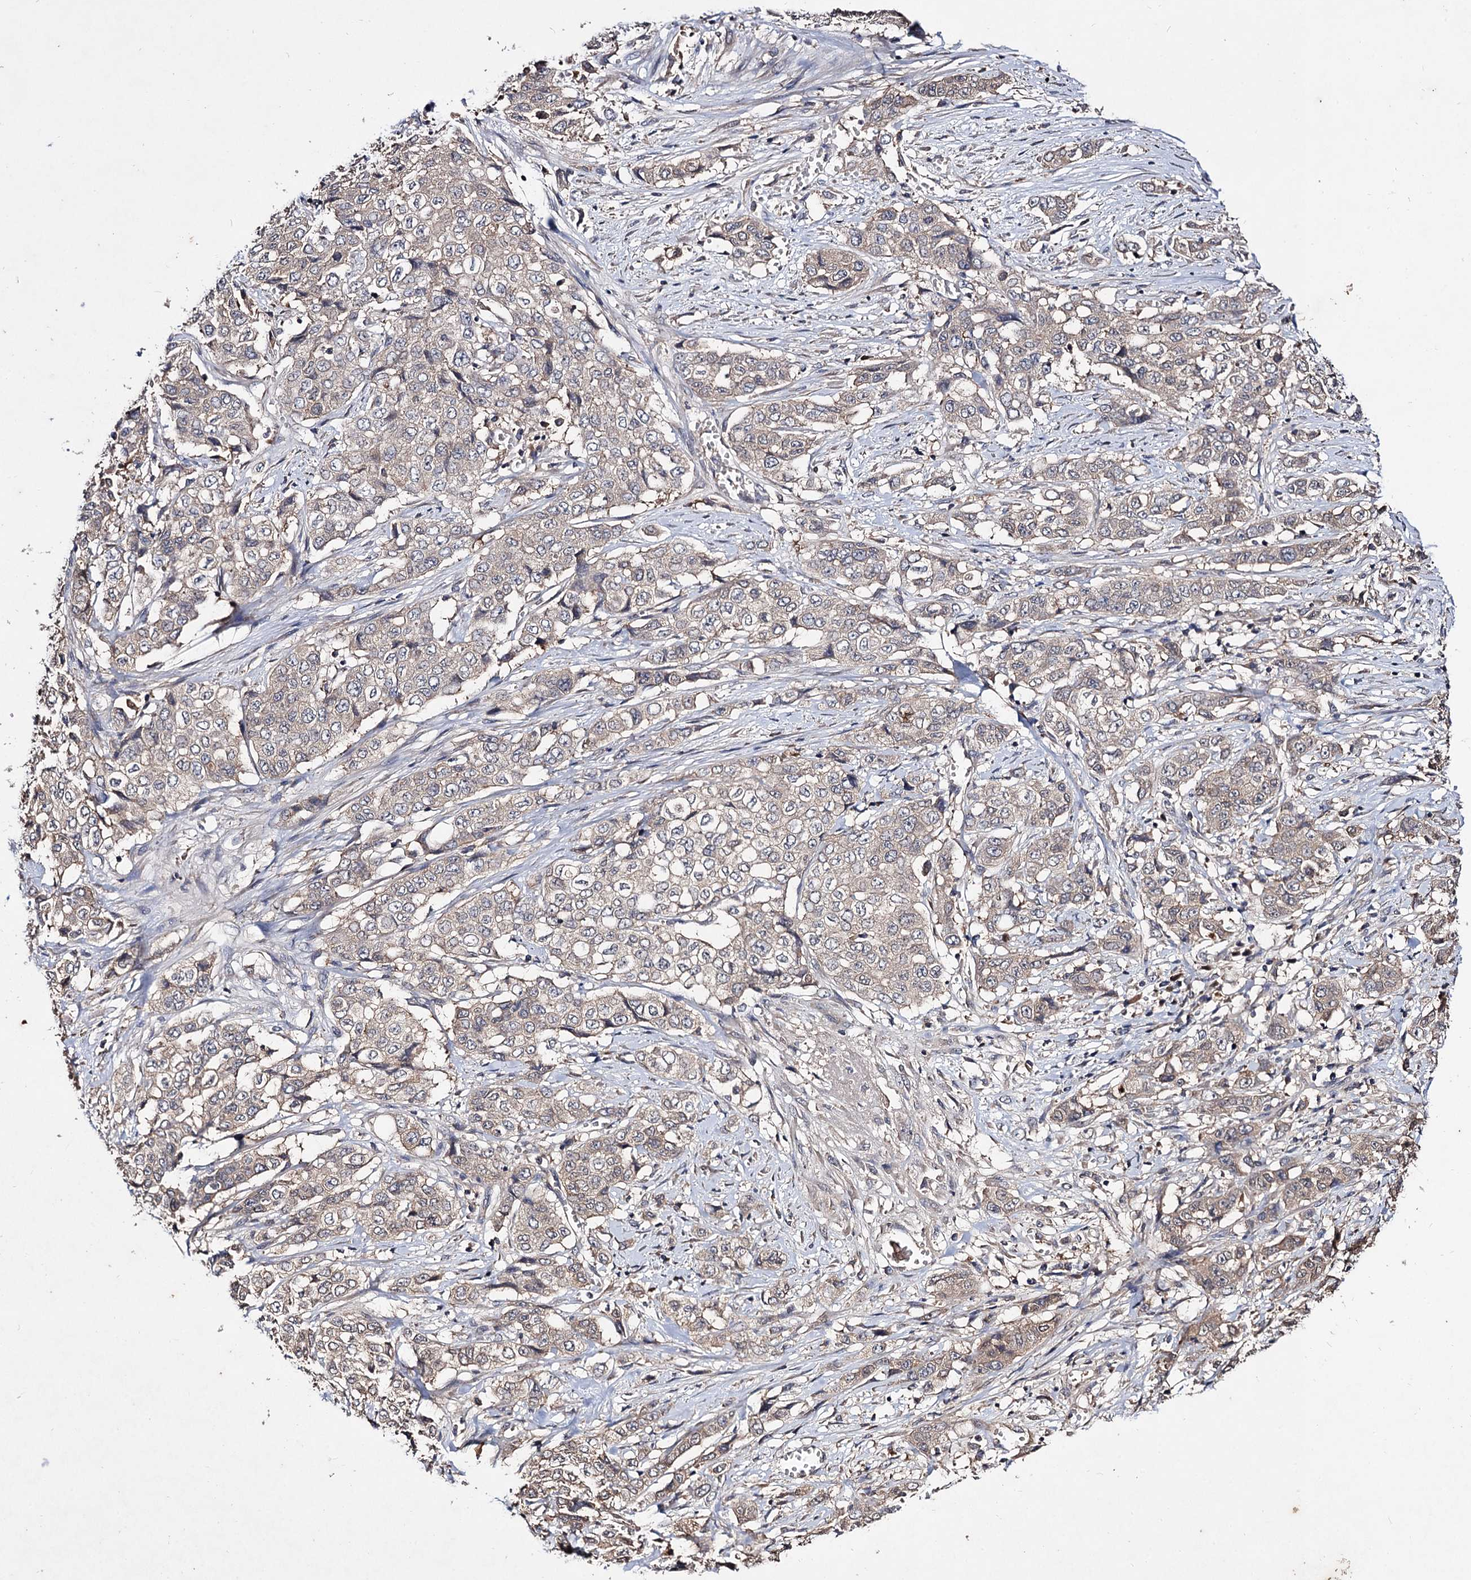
{"staining": {"intensity": "weak", "quantity": ">75%", "location": "cytoplasmic/membranous"}, "tissue": "stomach cancer", "cell_type": "Tumor cells", "image_type": "cancer", "snomed": [{"axis": "morphology", "description": "Adenocarcinoma, NOS"}, {"axis": "topography", "description": "Stomach, upper"}], "caption": "This micrograph shows IHC staining of human stomach cancer (adenocarcinoma), with low weak cytoplasmic/membranous positivity in about >75% of tumor cells.", "gene": "ARFIP2", "patient": {"sex": "male", "age": 62}}